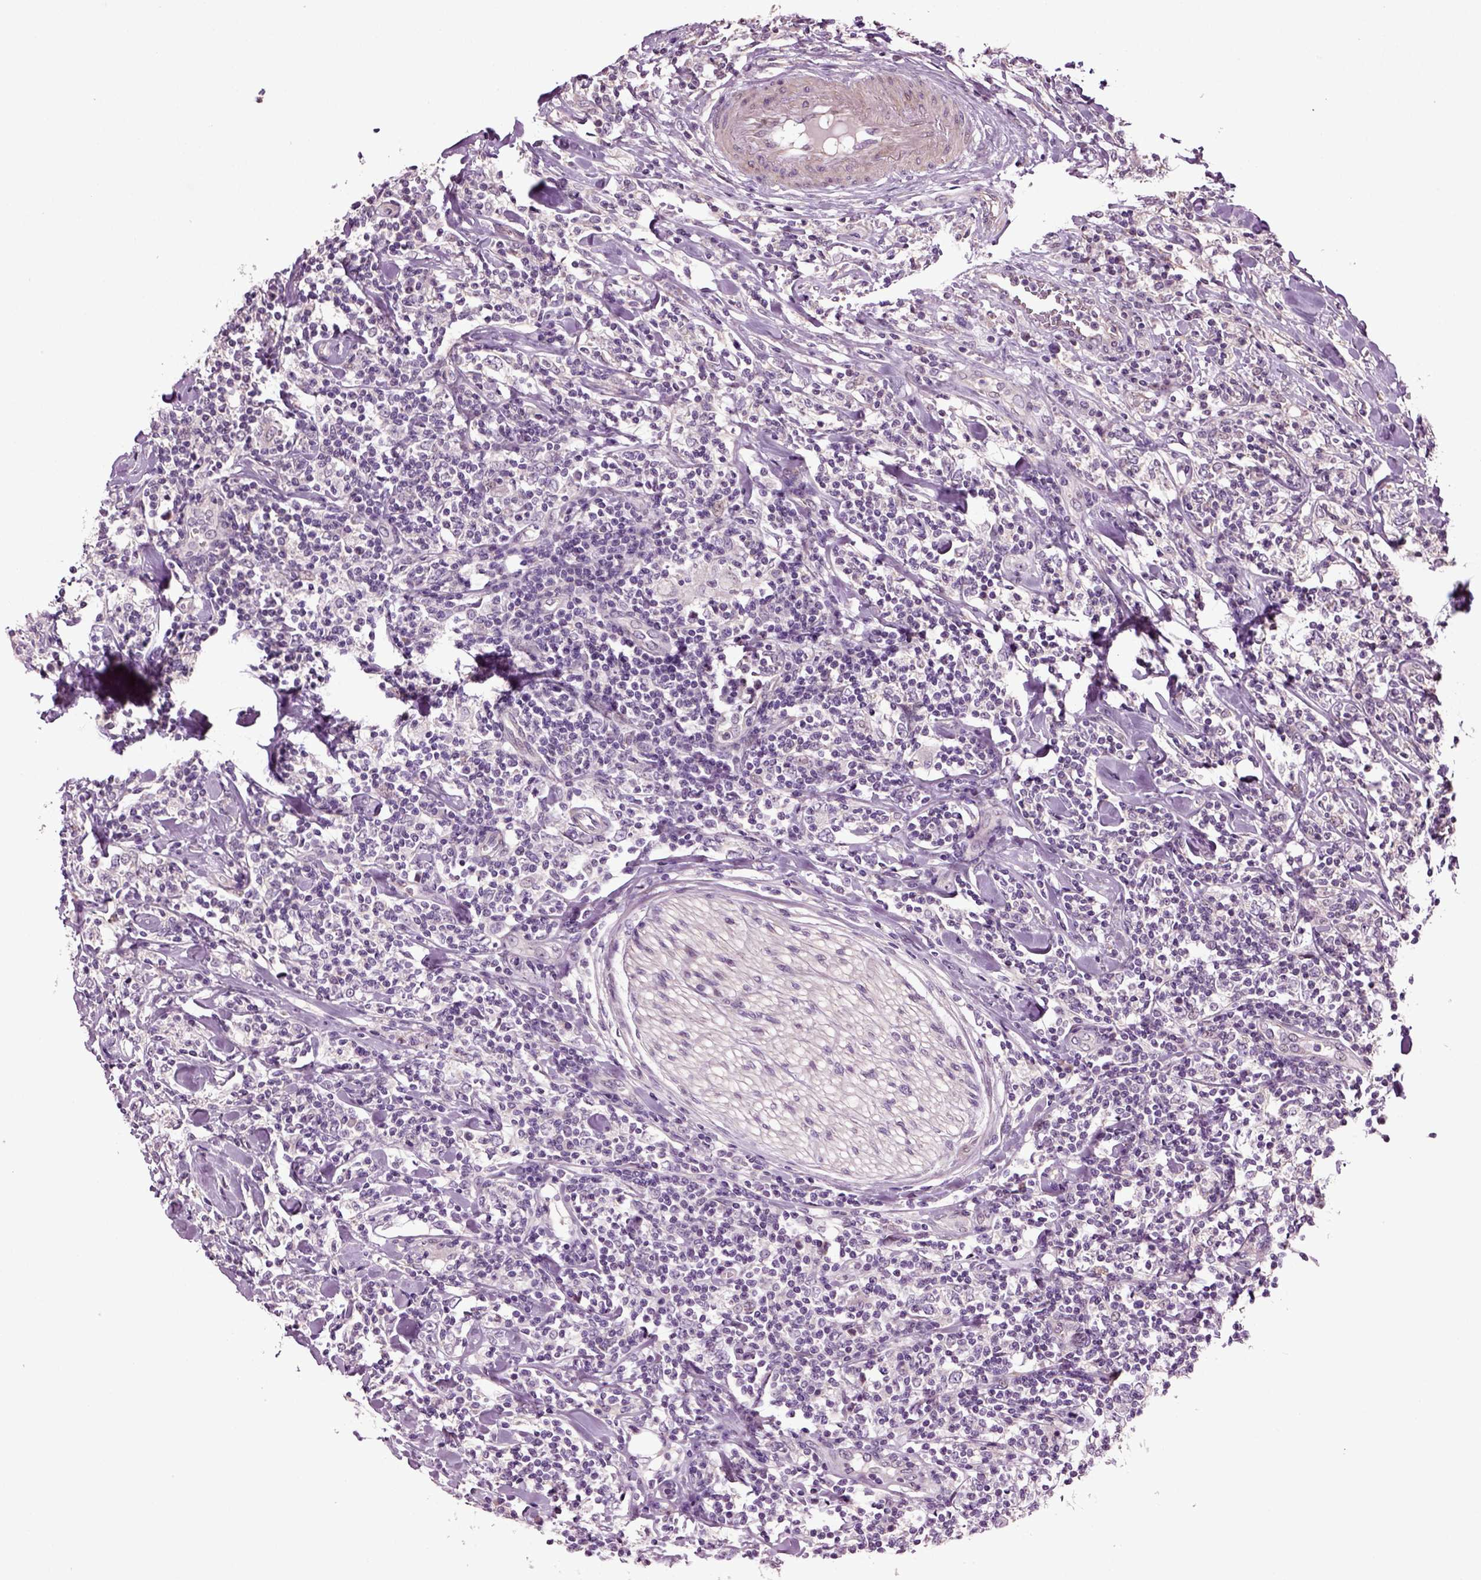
{"staining": {"intensity": "negative", "quantity": "none", "location": "none"}, "tissue": "lymphoma", "cell_type": "Tumor cells", "image_type": "cancer", "snomed": [{"axis": "morphology", "description": "Malignant lymphoma, non-Hodgkin's type, High grade"}, {"axis": "topography", "description": "Lymph node"}], "caption": "Tumor cells show no significant protein expression in lymphoma. (DAB (3,3'-diaminobenzidine) immunohistochemistry (IHC), high magnification).", "gene": "HAGHL", "patient": {"sex": "female", "age": 84}}